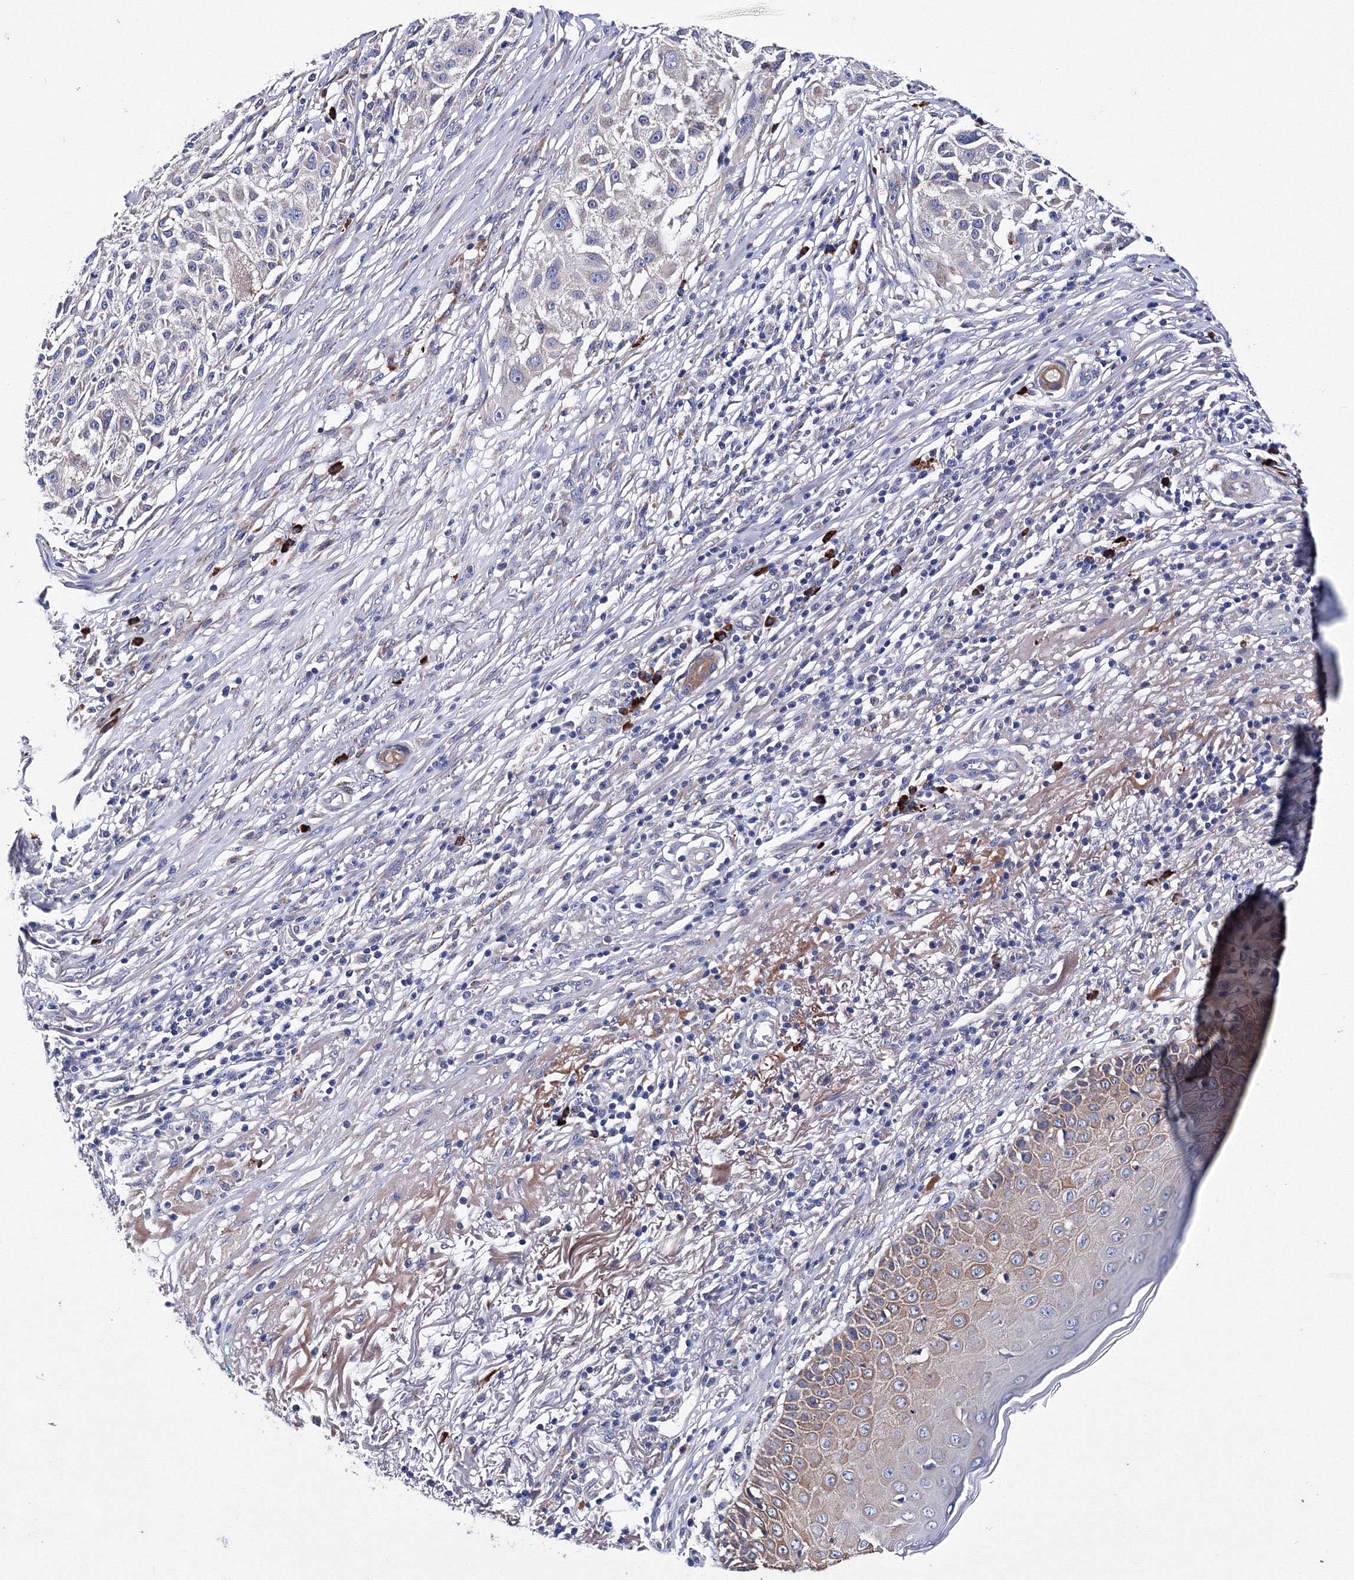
{"staining": {"intensity": "negative", "quantity": "none", "location": "none"}, "tissue": "melanoma", "cell_type": "Tumor cells", "image_type": "cancer", "snomed": [{"axis": "morphology", "description": "Necrosis, NOS"}, {"axis": "morphology", "description": "Malignant melanoma, NOS"}, {"axis": "topography", "description": "Skin"}], "caption": "This is an immunohistochemistry micrograph of human malignant melanoma. There is no expression in tumor cells.", "gene": "TRPM2", "patient": {"sex": "female", "age": 87}}